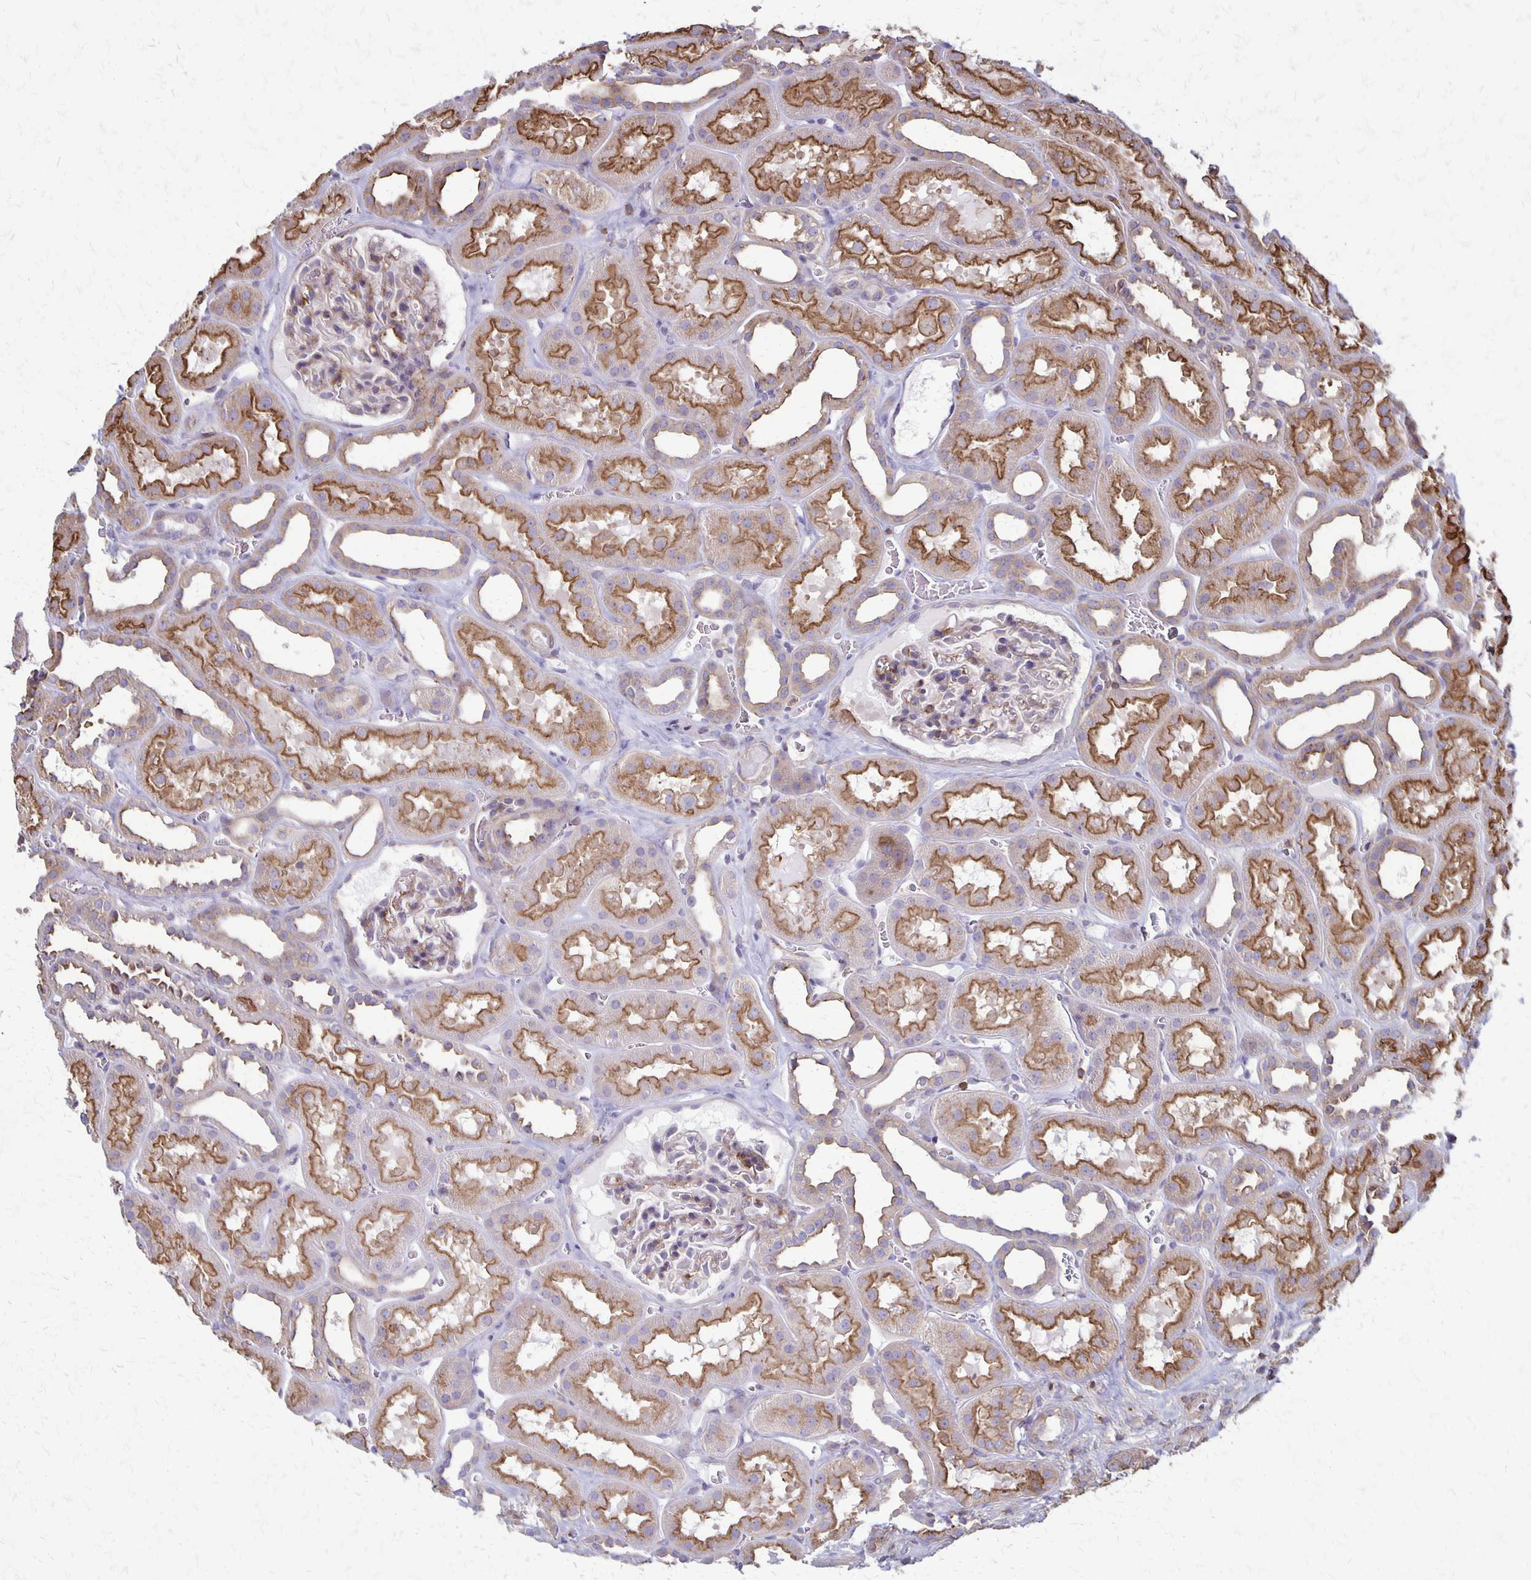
{"staining": {"intensity": "negative", "quantity": "none", "location": "none"}, "tissue": "kidney", "cell_type": "Cells in glomeruli", "image_type": "normal", "snomed": [{"axis": "morphology", "description": "Normal tissue, NOS"}, {"axis": "topography", "description": "Kidney"}], "caption": "Immunohistochemistry image of benign kidney stained for a protein (brown), which displays no staining in cells in glomeruli. (DAB IHC visualized using brightfield microscopy, high magnification).", "gene": "SEPTIN5", "patient": {"sex": "female", "age": 41}}